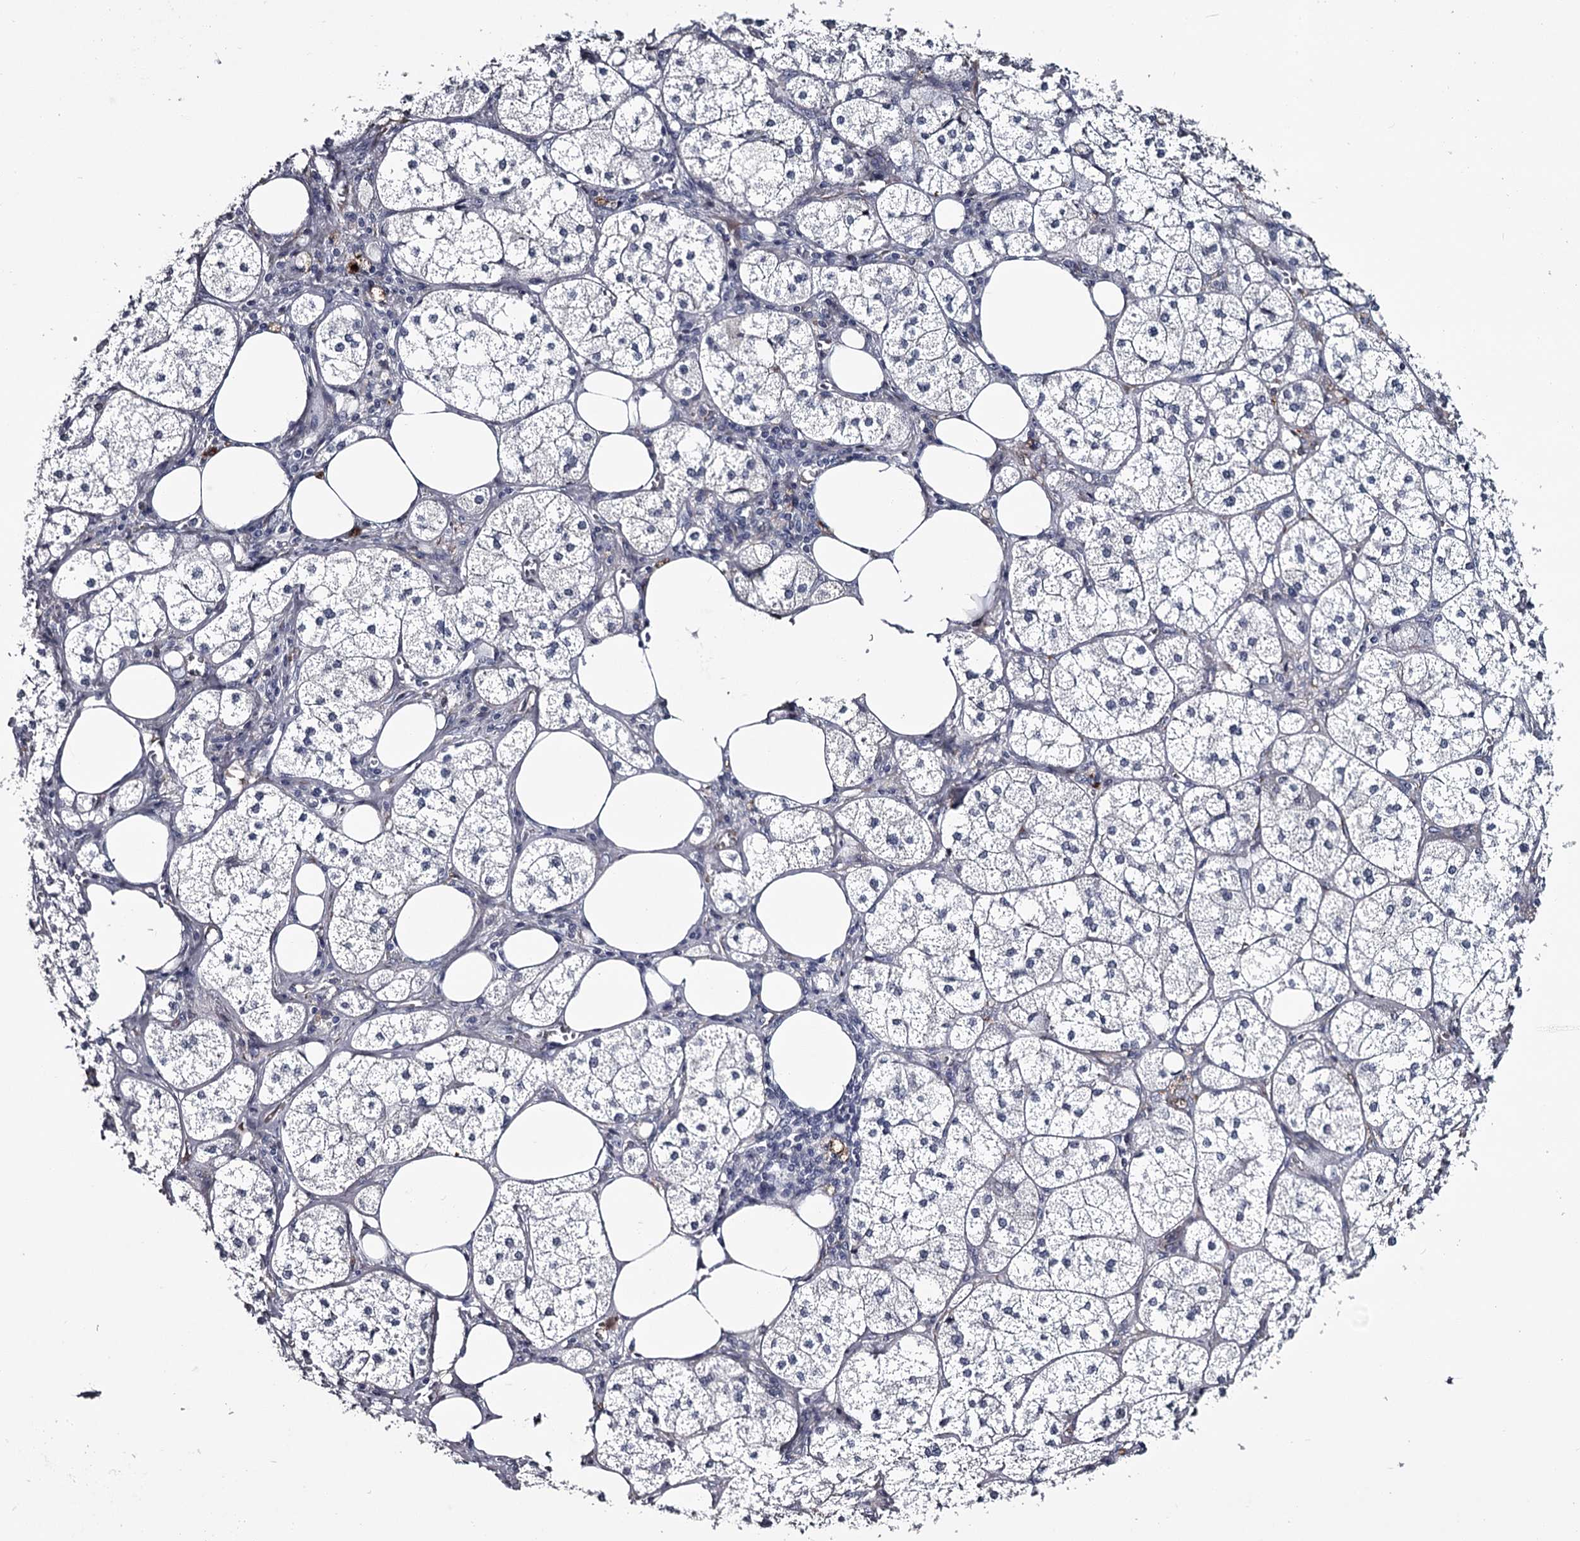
{"staining": {"intensity": "negative", "quantity": "none", "location": "none"}, "tissue": "adrenal gland", "cell_type": "Glandular cells", "image_type": "normal", "snomed": [{"axis": "morphology", "description": "Normal tissue, NOS"}, {"axis": "topography", "description": "Adrenal gland"}], "caption": "This is an immunohistochemistry micrograph of benign human adrenal gland. There is no positivity in glandular cells.", "gene": "DAO", "patient": {"sex": "female", "age": 61}}